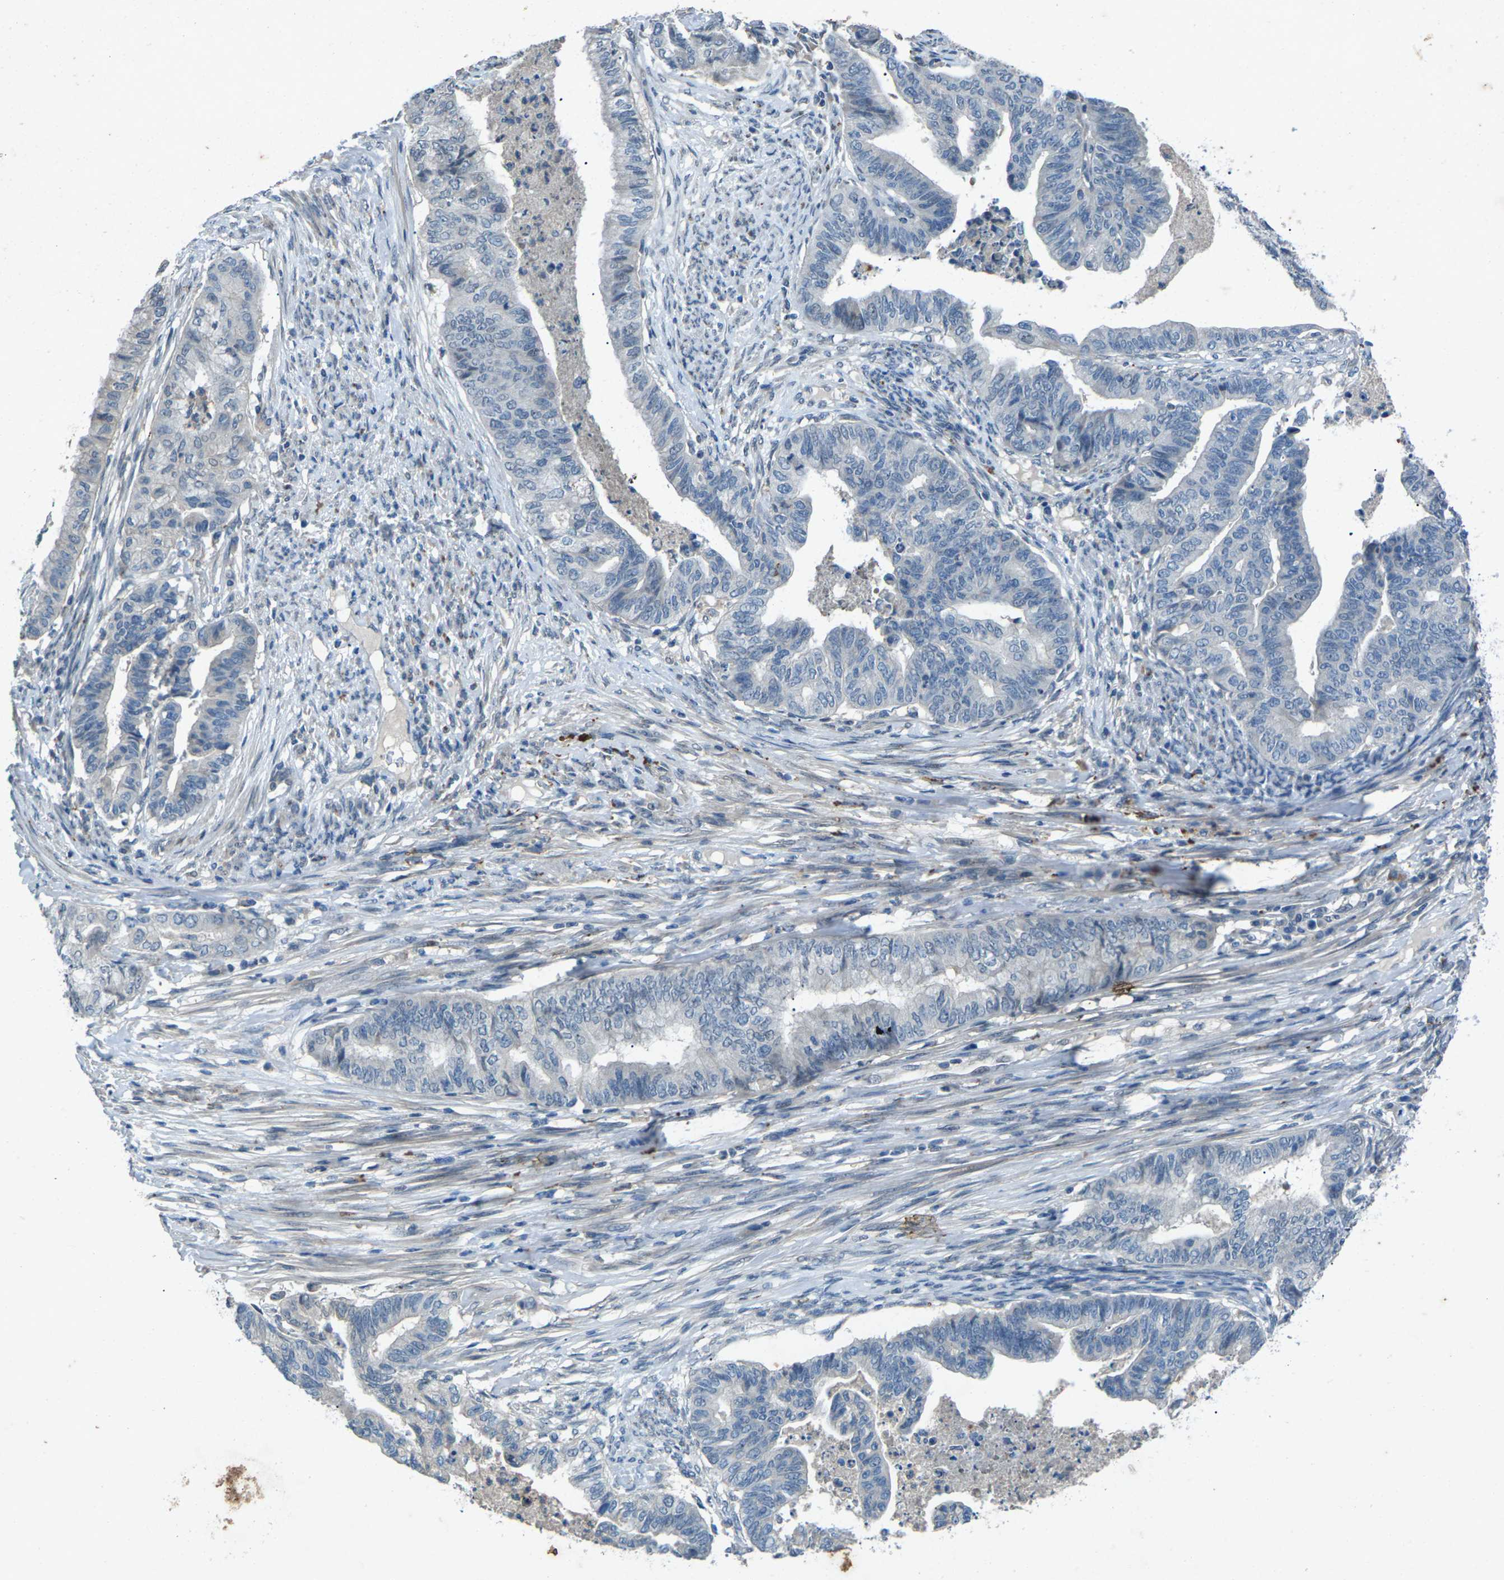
{"staining": {"intensity": "negative", "quantity": "none", "location": "none"}, "tissue": "endometrial cancer", "cell_type": "Tumor cells", "image_type": "cancer", "snomed": [{"axis": "morphology", "description": "Adenocarcinoma, NOS"}, {"axis": "topography", "description": "Endometrium"}], "caption": "Immunohistochemistry (IHC) micrograph of neoplastic tissue: human endometrial cancer (adenocarcinoma) stained with DAB shows no significant protein expression in tumor cells.", "gene": "SIGLEC14", "patient": {"sex": "female", "age": 79}}